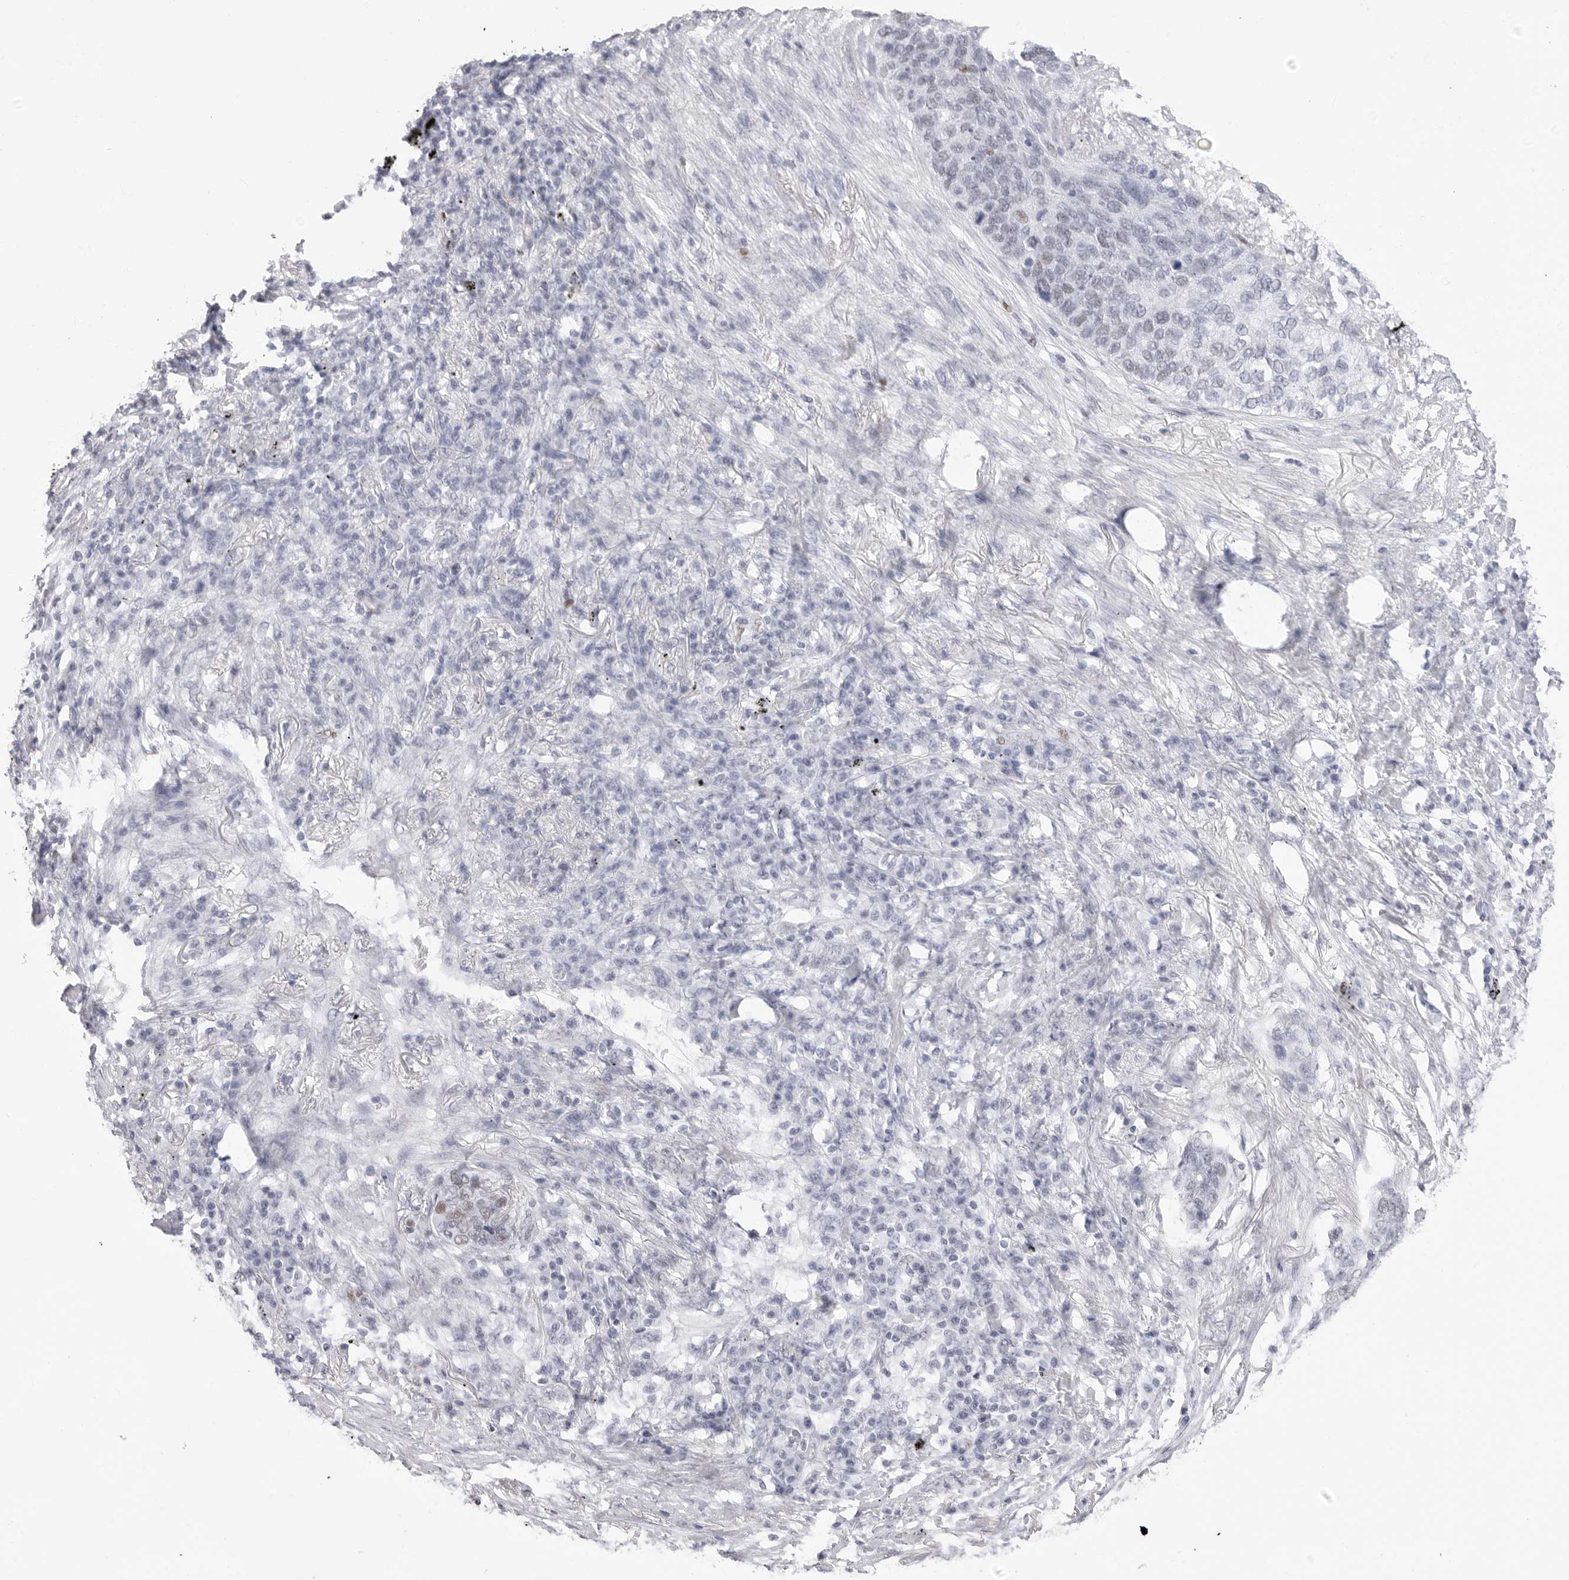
{"staining": {"intensity": "moderate", "quantity": "<25%", "location": "nuclear"}, "tissue": "lung cancer", "cell_type": "Tumor cells", "image_type": "cancer", "snomed": [{"axis": "morphology", "description": "Squamous cell carcinoma, NOS"}, {"axis": "topography", "description": "Lung"}], "caption": "Immunohistochemistry (DAB (3,3'-diaminobenzidine)) staining of lung cancer displays moderate nuclear protein positivity in approximately <25% of tumor cells. (IHC, brightfield microscopy, high magnification).", "gene": "NASP", "patient": {"sex": "female", "age": 63}}